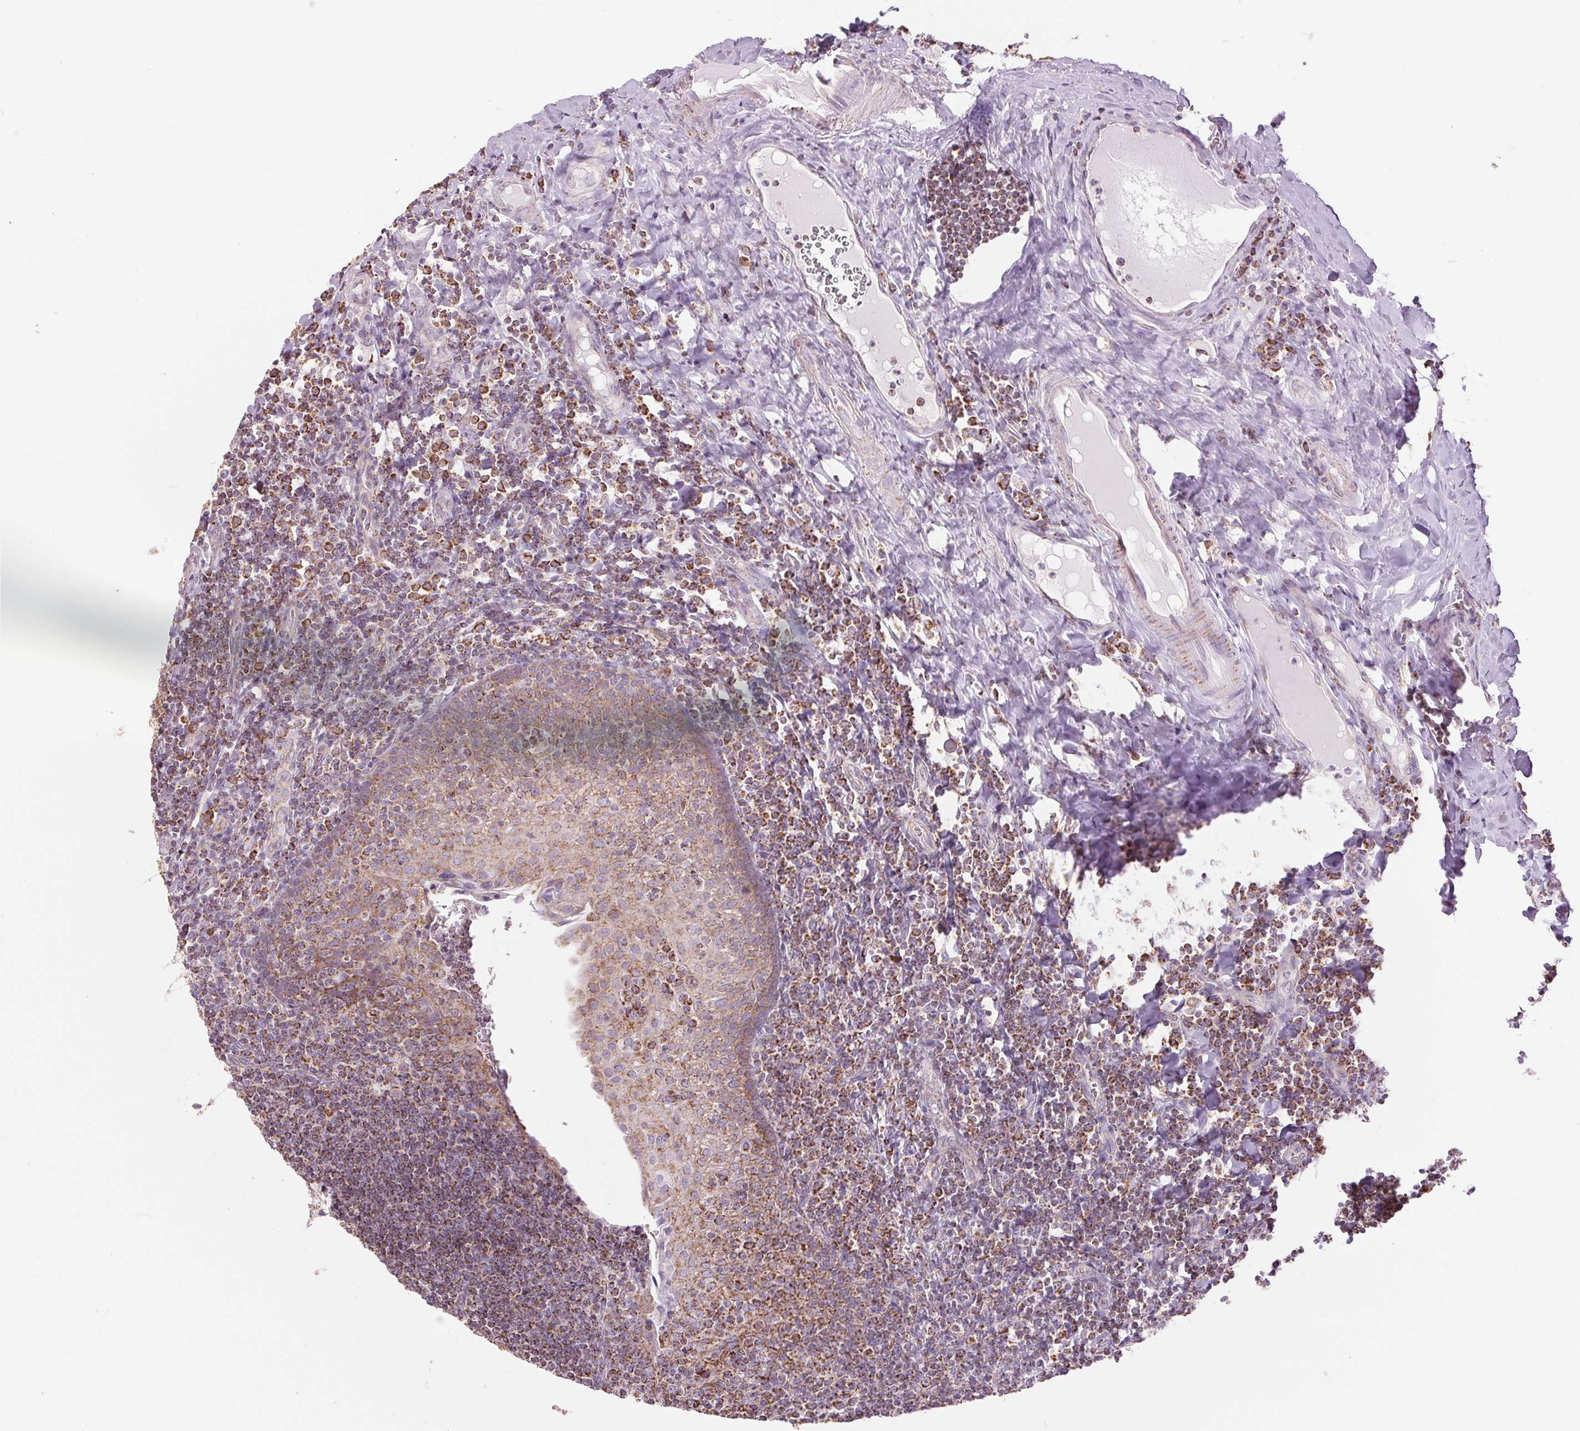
{"staining": {"intensity": "strong", "quantity": ">75%", "location": "cytoplasmic/membranous"}, "tissue": "tonsil", "cell_type": "Germinal center cells", "image_type": "normal", "snomed": [{"axis": "morphology", "description": "Normal tissue, NOS"}, {"axis": "morphology", "description": "Inflammation, NOS"}, {"axis": "topography", "description": "Tonsil"}], "caption": "Germinal center cells show high levels of strong cytoplasmic/membranous expression in approximately >75% of cells in benign tonsil.", "gene": "ATP5PB", "patient": {"sex": "female", "age": 31}}